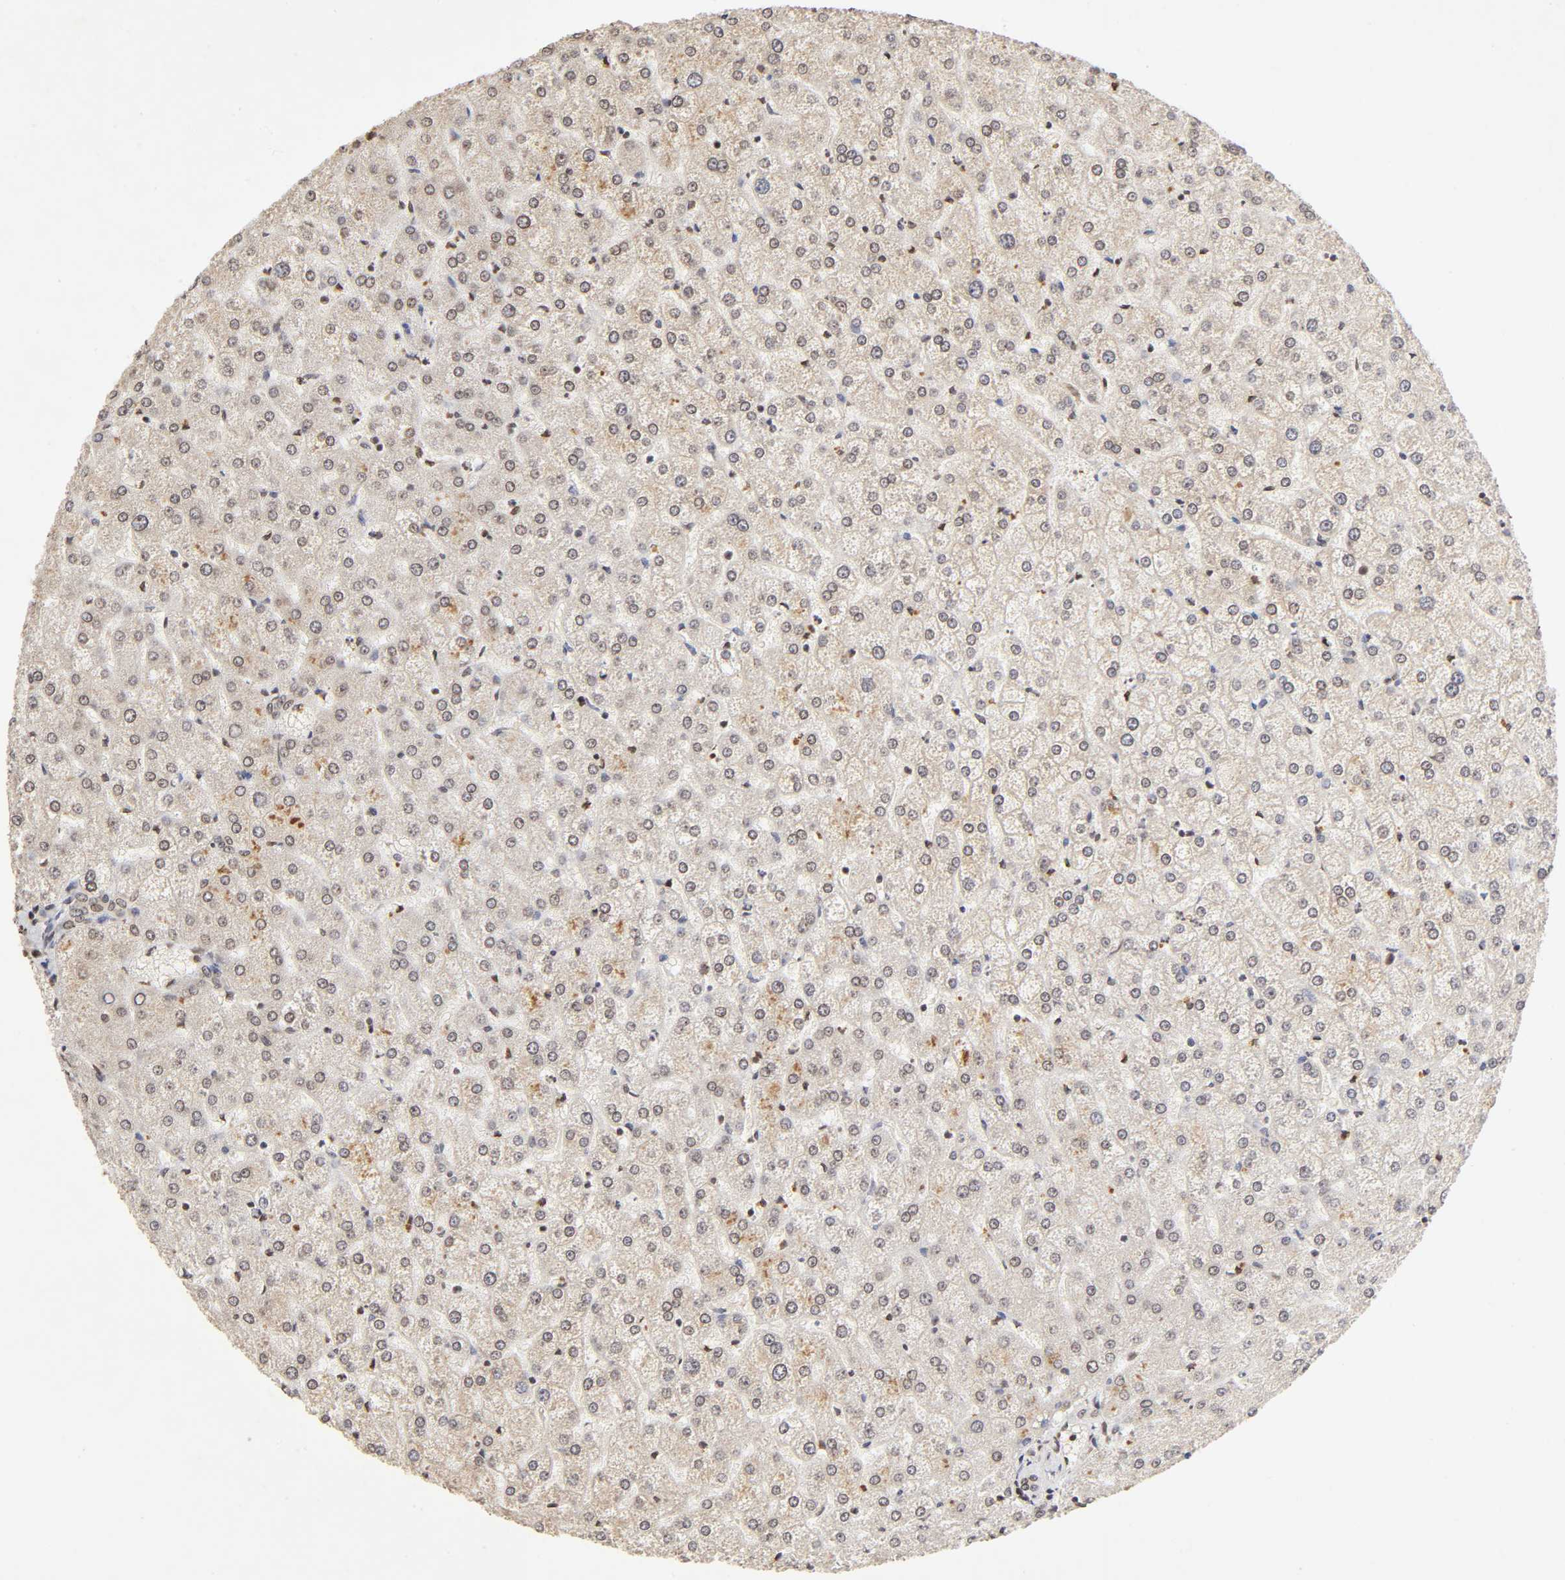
{"staining": {"intensity": "moderate", "quantity": "25%-75%", "location": "nuclear"}, "tissue": "liver", "cell_type": "Cholangiocytes", "image_type": "normal", "snomed": [{"axis": "morphology", "description": "Normal tissue, NOS"}, {"axis": "topography", "description": "Liver"}], "caption": "DAB immunohistochemical staining of benign human liver demonstrates moderate nuclear protein staining in approximately 25%-75% of cholangiocytes. (DAB (3,3'-diaminobenzidine) IHC with brightfield microscopy, high magnification).", "gene": "MLLT6", "patient": {"sex": "female", "age": 32}}